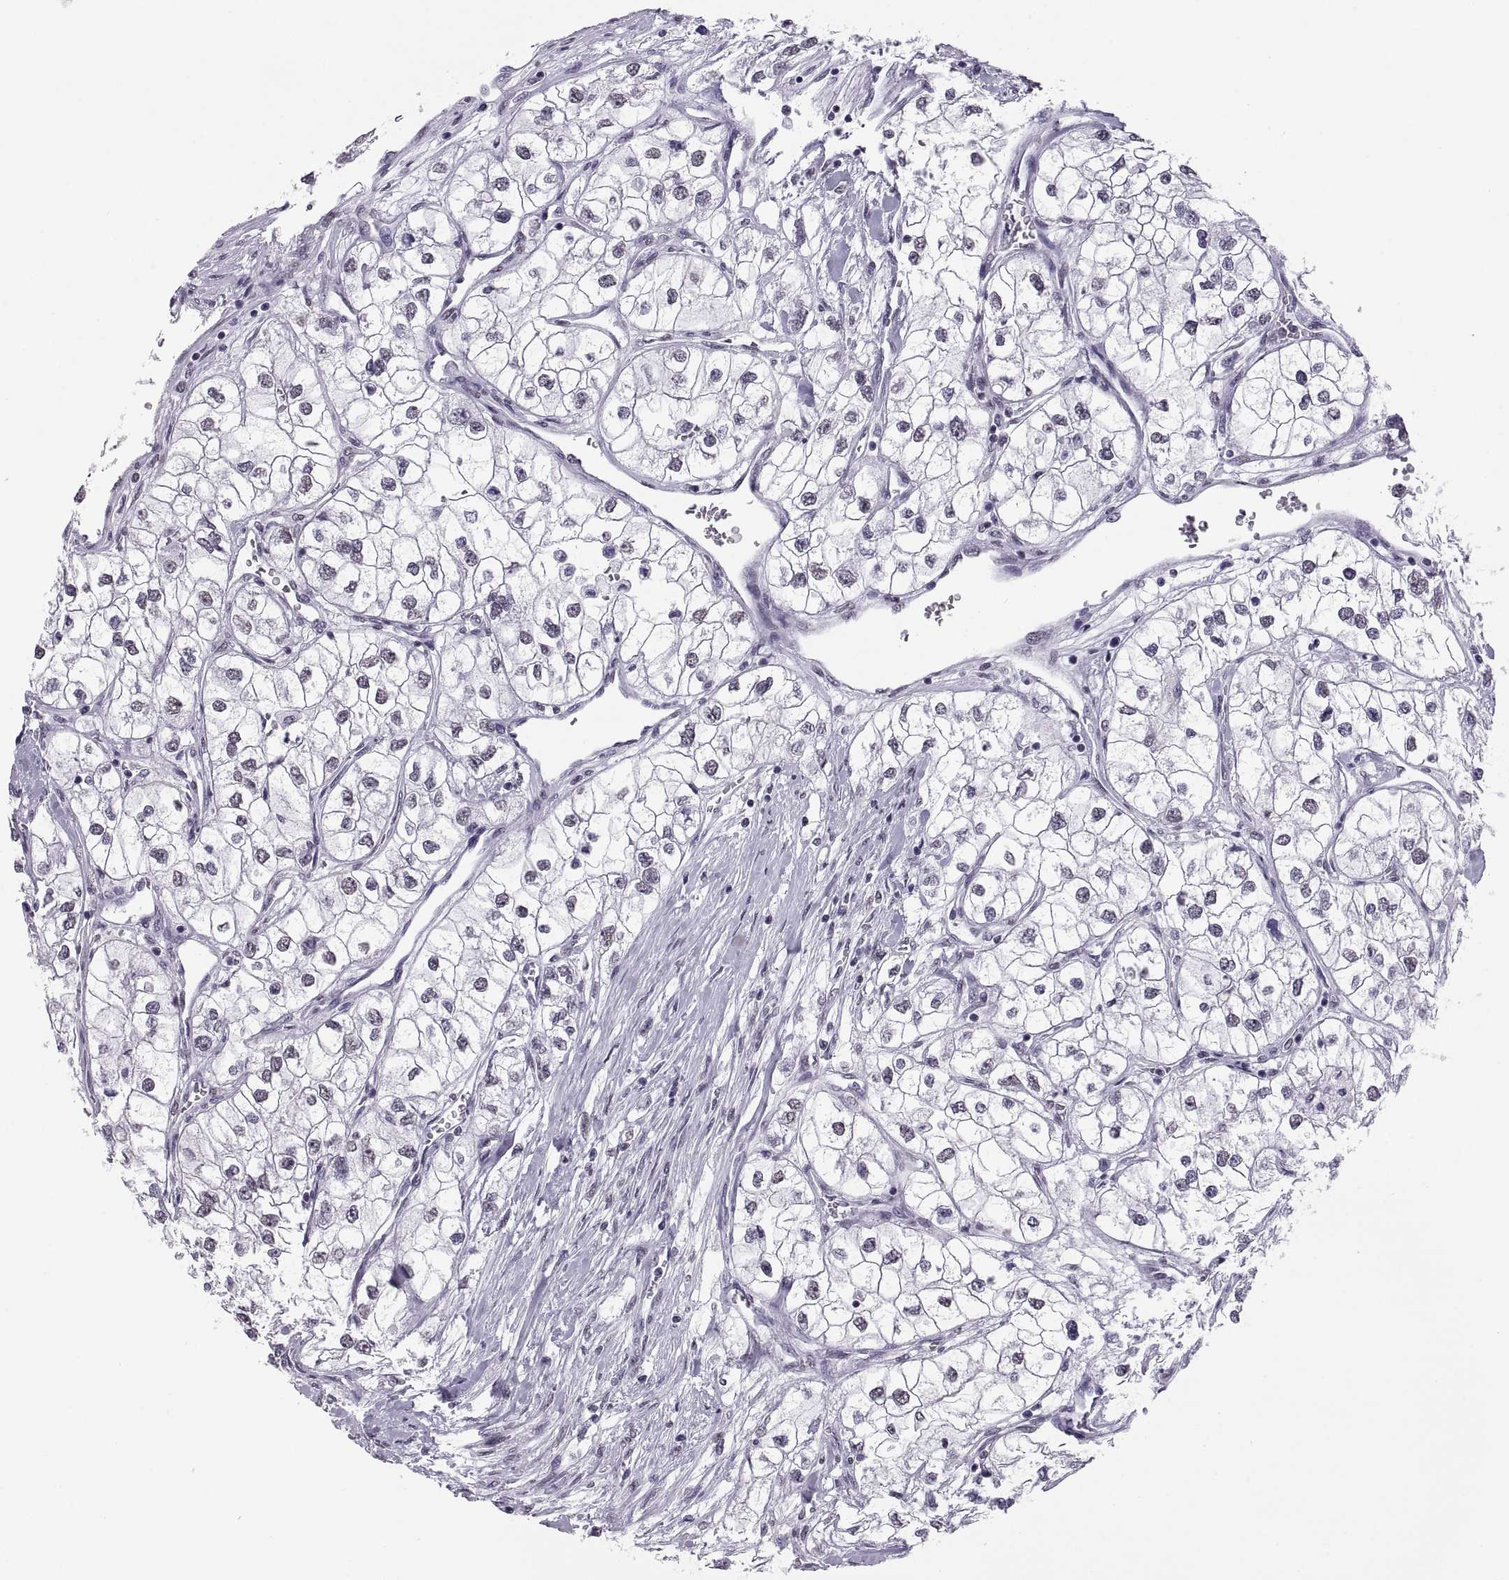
{"staining": {"intensity": "negative", "quantity": "none", "location": "none"}, "tissue": "renal cancer", "cell_type": "Tumor cells", "image_type": "cancer", "snomed": [{"axis": "morphology", "description": "Adenocarcinoma, NOS"}, {"axis": "topography", "description": "Kidney"}], "caption": "There is no significant expression in tumor cells of adenocarcinoma (renal).", "gene": "CARTPT", "patient": {"sex": "male", "age": 59}}